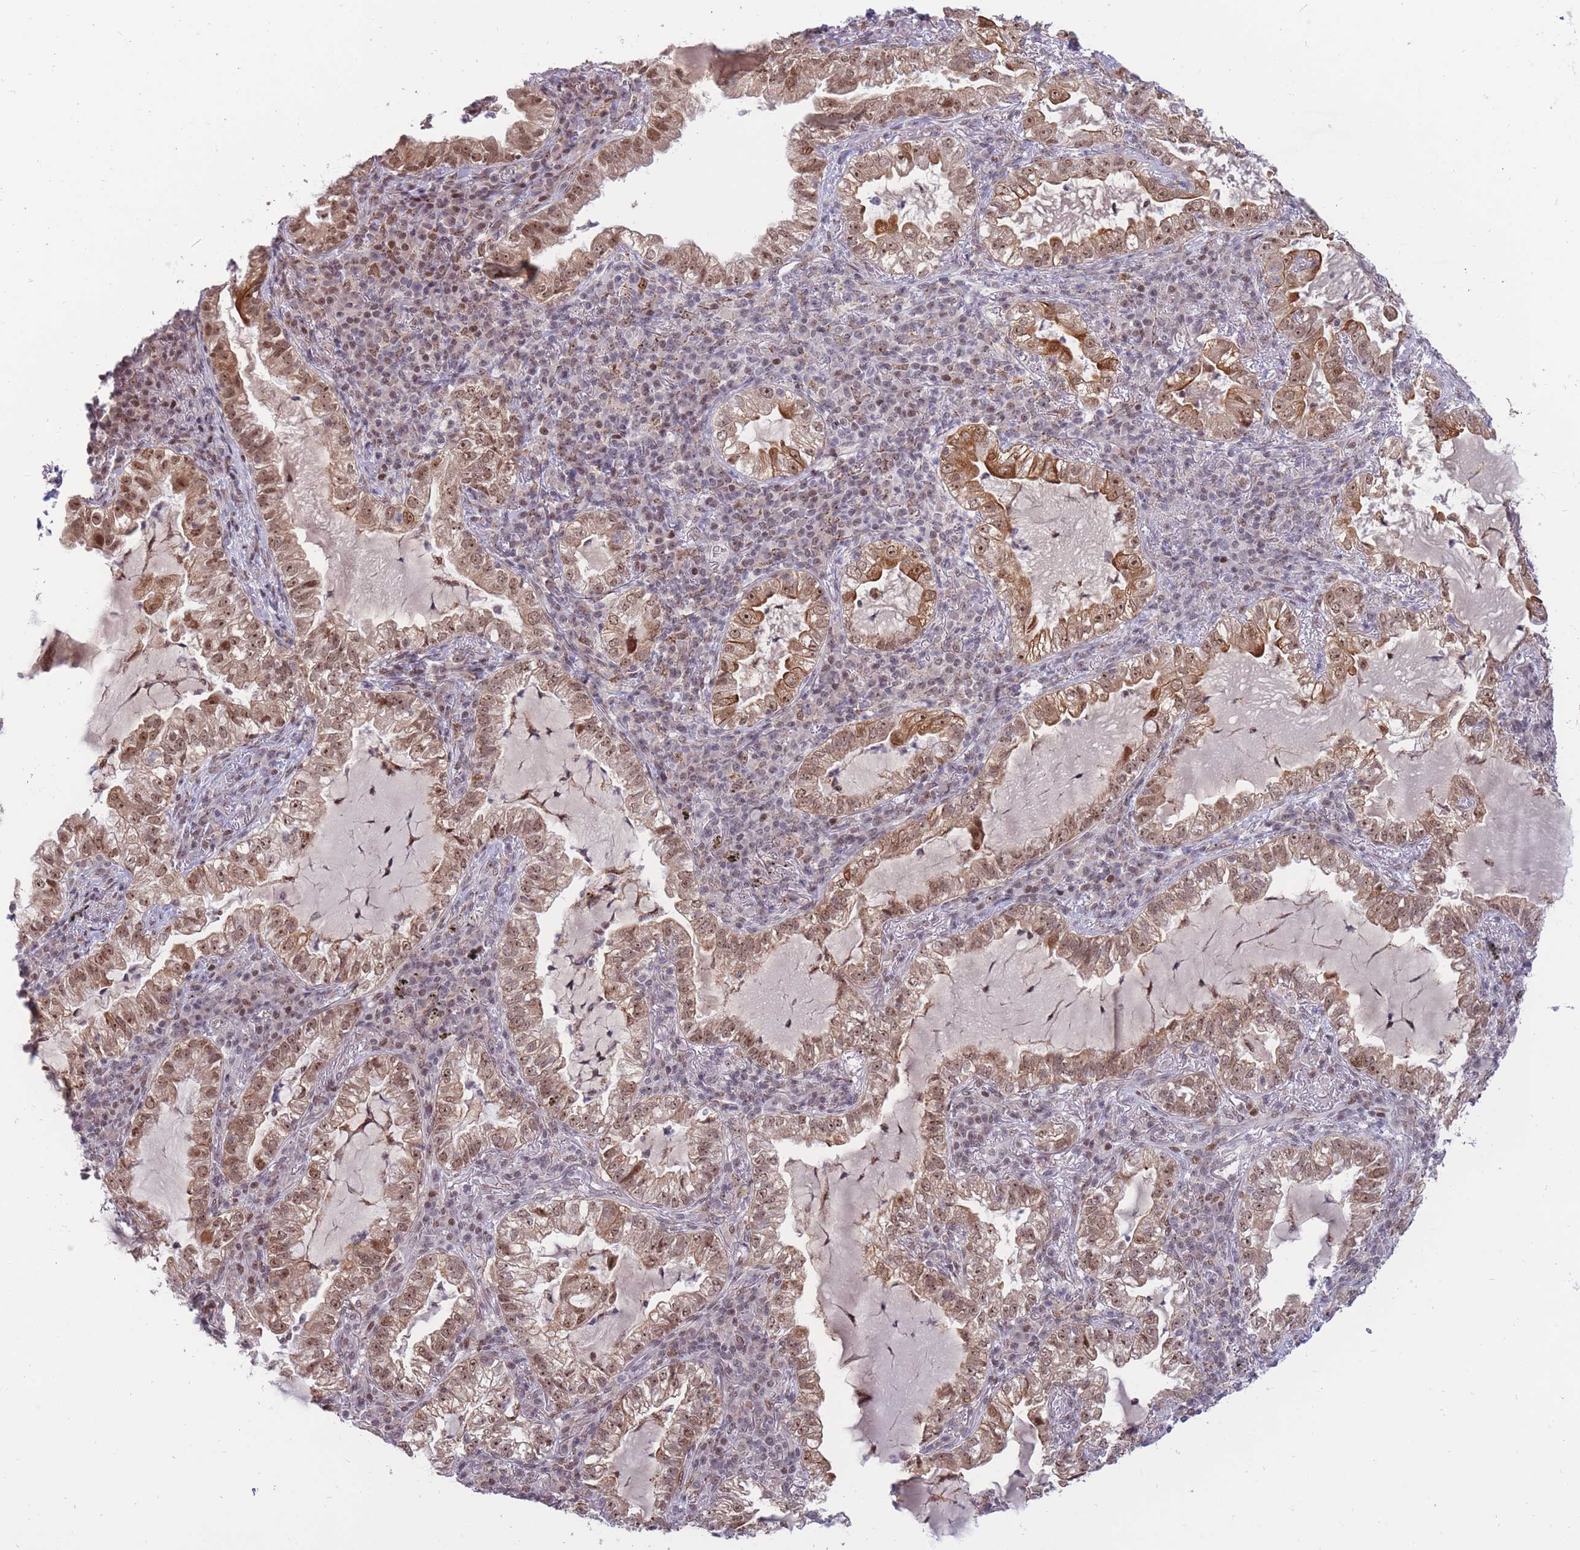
{"staining": {"intensity": "moderate", "quantity": ">75%", "location": "cytoplasmic/membranous,nuclear"}, "tissue": "lung cancer", "cell_type": "Tumor cells", "image_type": "cancer", "snomed": [{"axis": "morphology", "description": "Adenocarcinoma, NOS"}, {"axis": "topography", "description": "Lung"}], "caption": "Lung adenocarcinoma stained with immunohistochemistry (IHC) displays moderate cytoplasmic/membranous and nuclear staining in about >75% of tumor cells. The protein is stained brown, and the nuclei are stained in blue (DAB (3,3'-diaminobenzidine) IHC with brightfield microscopy, high magnification).", "gene": "TARBP2", "patient": {"sex": "female", "age": 73}}